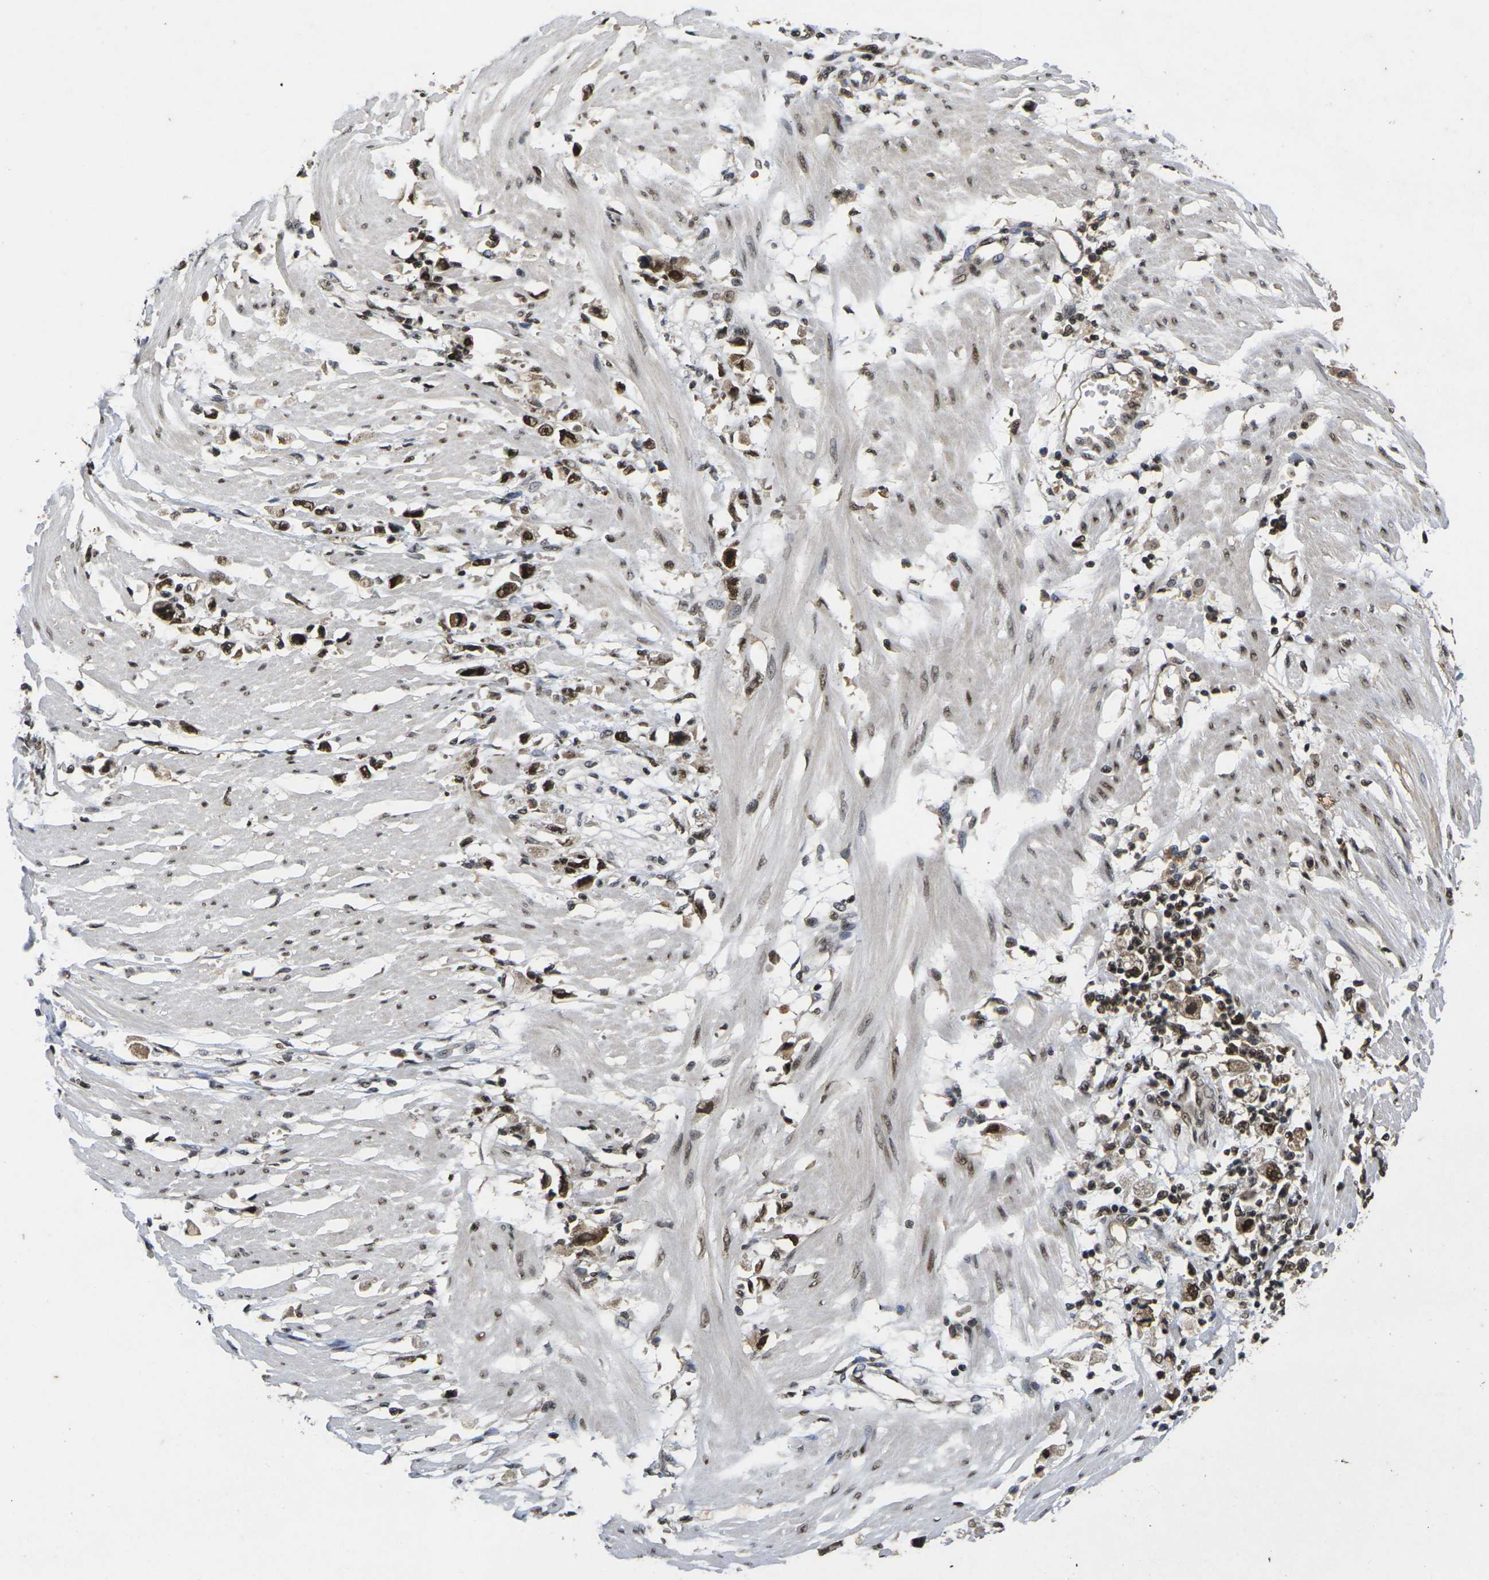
{"staining": {"intensity": "strong", "quantity": ">75%", "location": "nuclear"}, "tissue": "stomach cancer", "cell_type": "Tumor cells", "image_type": "cancer", "snomed": [{"axis": "morphology", "description": "Adenocarcinoma, NOS"}, {"axis": "topography", "description": "Stomach"}], "caption": "Human stomach cancer stained for a protein (brown) reveals strong nuclear positive staining in about >75% of tumor cells.", "gene": "GTF2E1", "patient": {"sex": "female", "age": 59}}